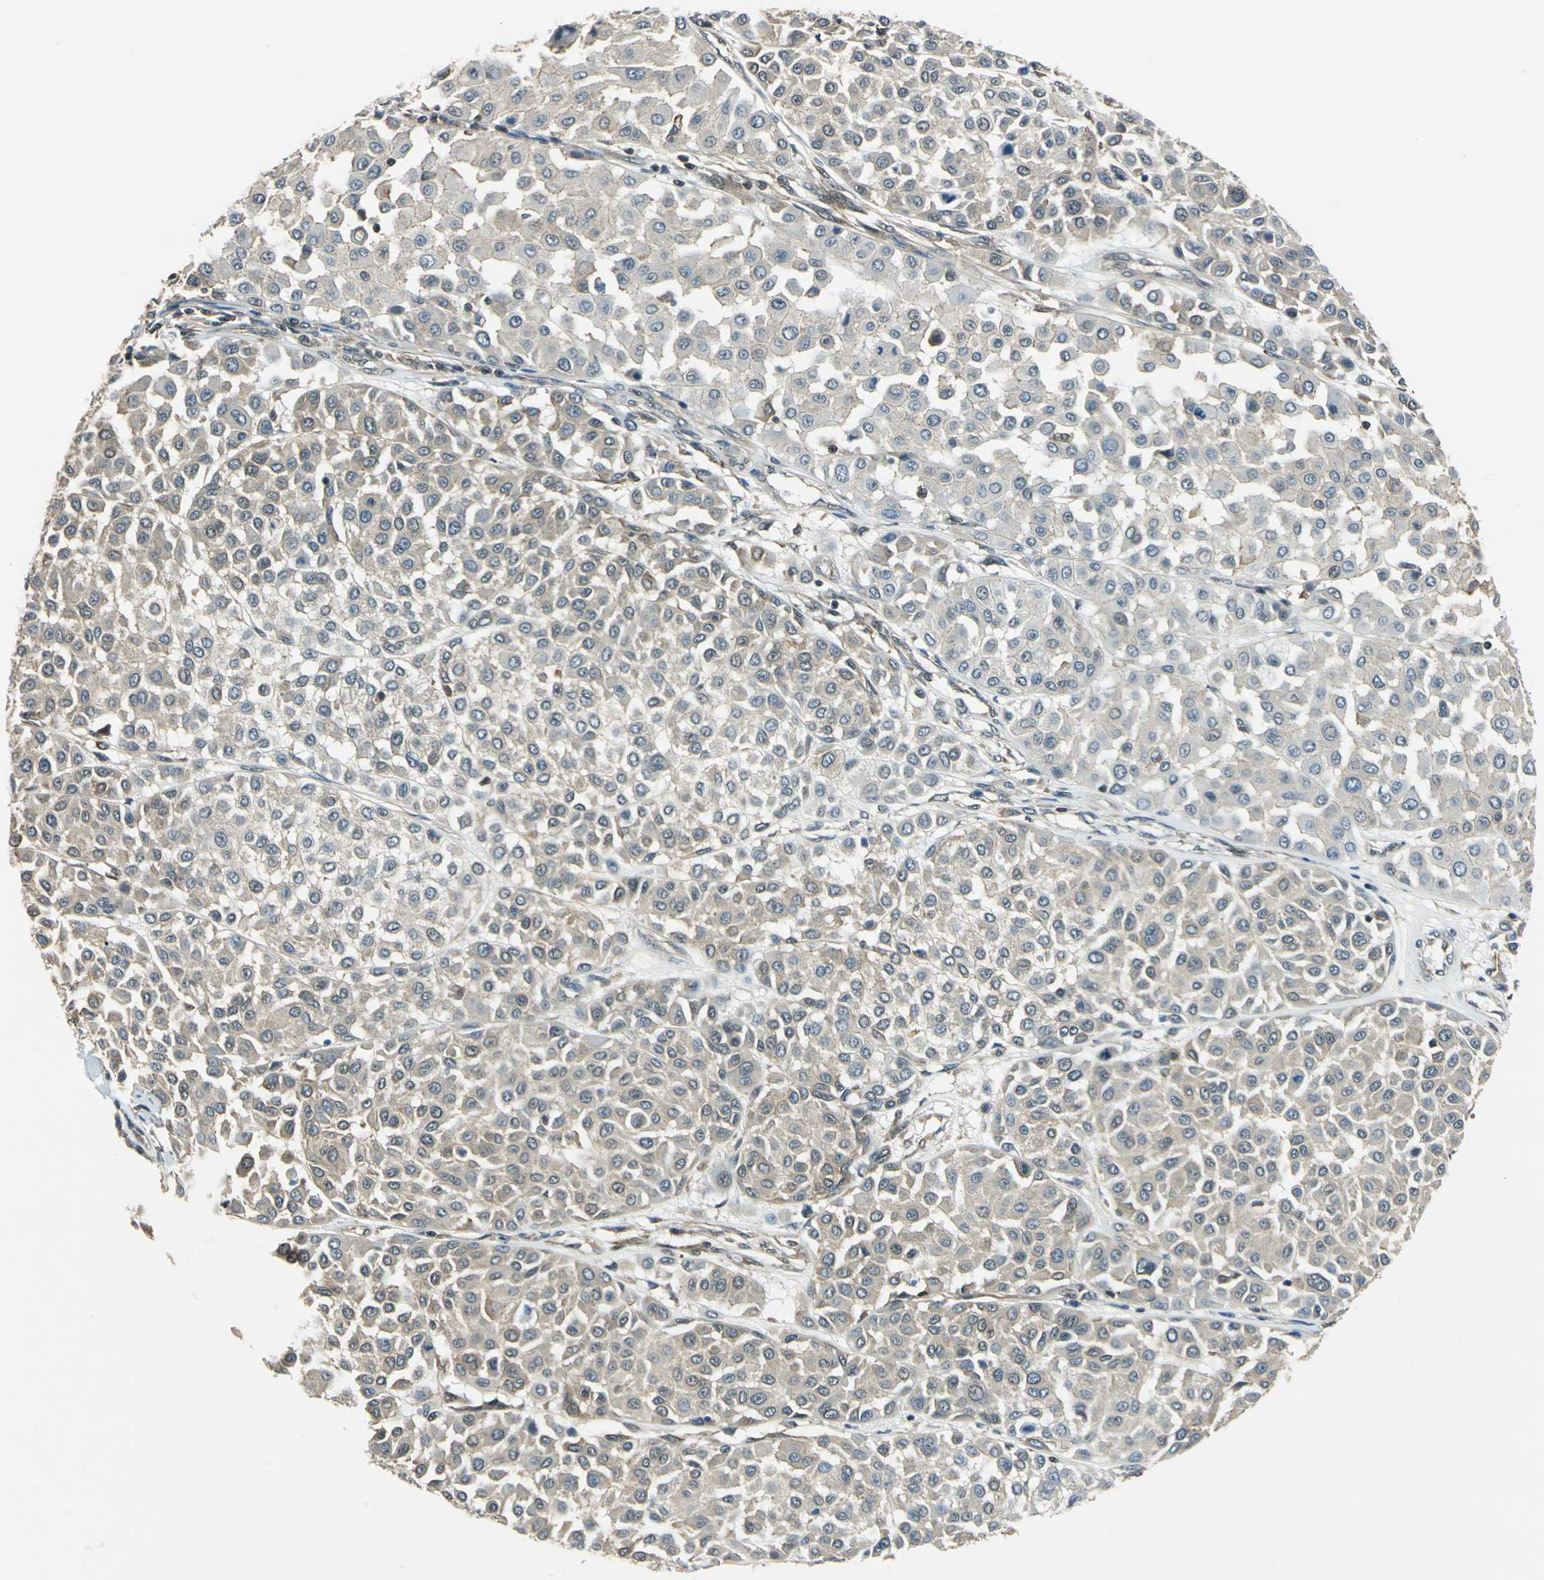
{"staining": {"intensity": "weak", "quantity": "<25%", "location": "cytoplasmic/membranous,nuclear"}, "tissue": "melanoma", "cell_type": "Tumor cells", "image_type": "cancer", "snomed": [{"axis": "morphology", "description": "Malignant melanoma, Metastatic site"}, {"axis": "topography", "description": "Soft tissue"}], "caption": "This image is of melanoma stained with immunohistochemistry to label a protein in brown with the nuclei are counter-stained blue. There is no positivity in tumor cells.", "gene": "ARPC3", "patient": {"sex": "male", "age": 41}}